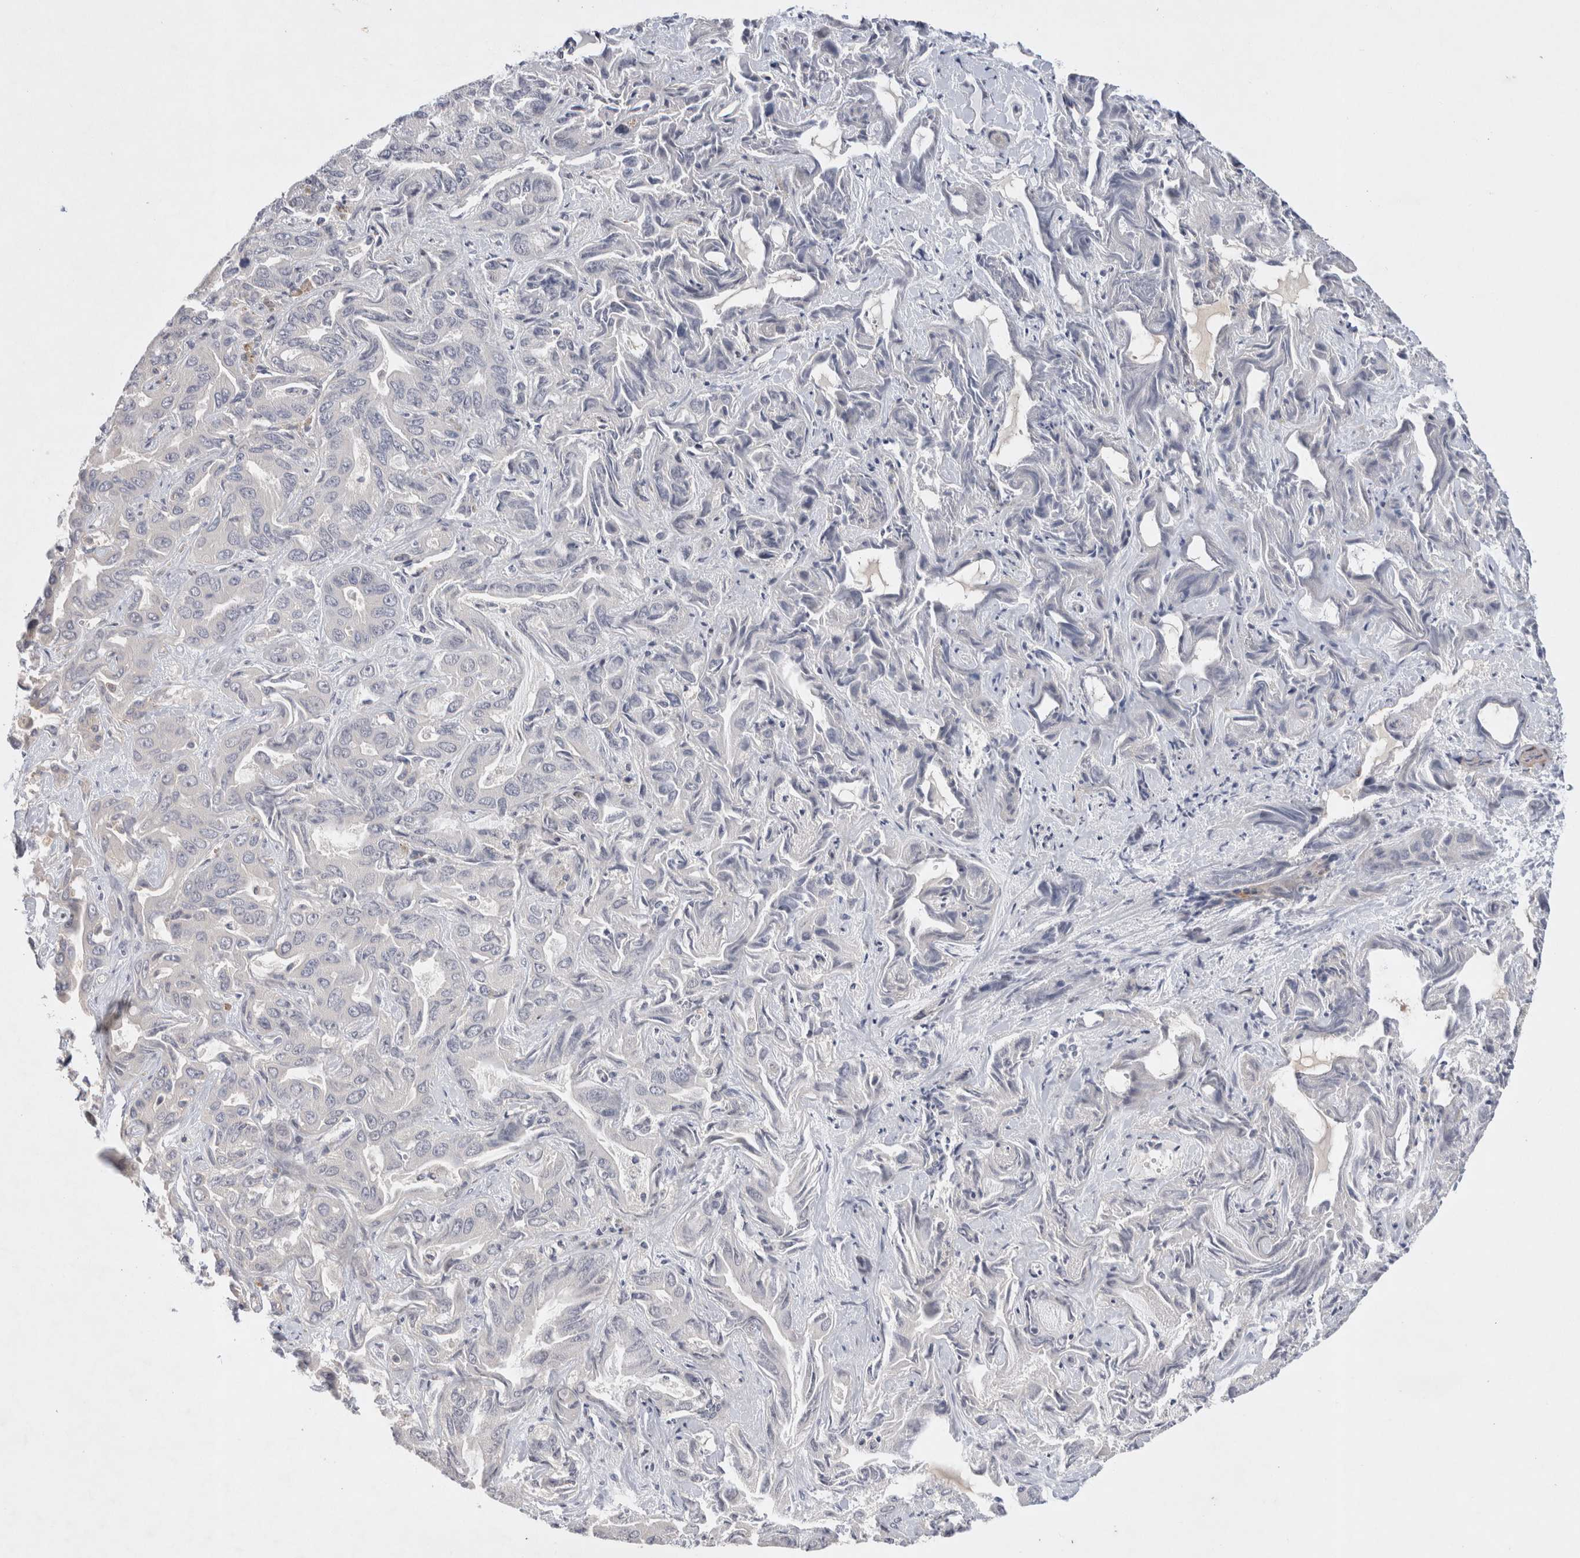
{"staining": {"intensity": "negative", "quantity": "none", "location": "none"}, "tissue": "liver cancer", "cell_type": "Tumor cells", "image_type": "cancer", "snomed": [{"axis": "morphology", "description": "Cholangiocarcinoma"}, {"axis": "topography", "description": "Liver"}], "caption": "An immunohistochemistry (IHC) histopathology image of liver cancer (cholangiocarcinoma) is shown. There is no staining in tumor cells of liver cancer (cholangiocarcinoma).", "gene": "HTT", "patient": {"sex": "female", "age": 52}}